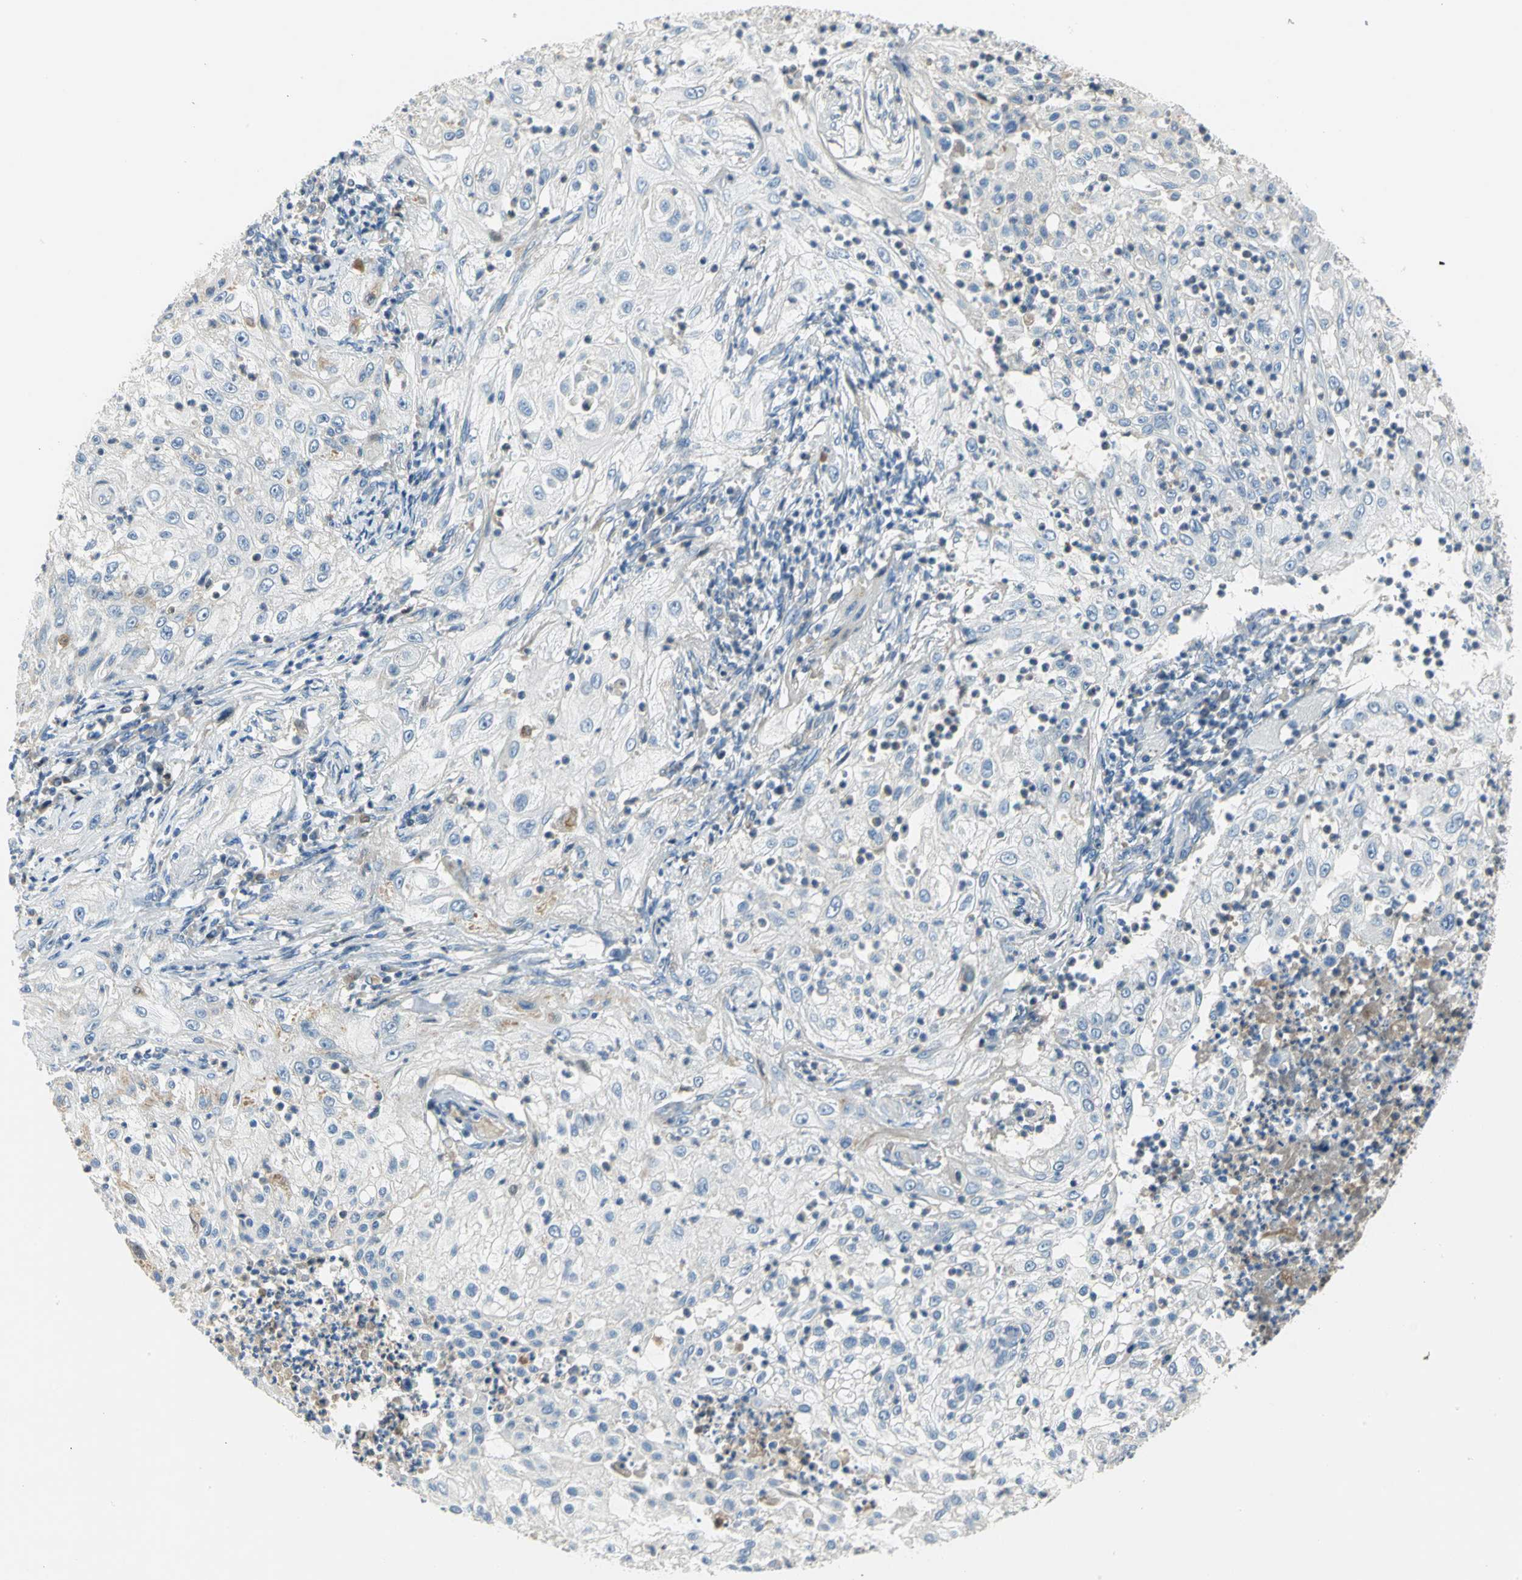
{"staining": {"intensity": "negative", "quantity": "none", "location": "none"}, "tissue": "lung cancer", "cell_type": "Tumor cells", "image_type": "cancer", "snomed": [{"axis": "morphology", "description": "Inflammation, NOS"}, {"axis": "morphology", "description": "Squamous cell carcinoma, NOS"}, {"axis": "topography", "description": "Lymph node"}, {"axis": "topography", "description": "Soft tissue"}, {"axis": "topography", "description": "Lung"}], "caption": "This image is of squamous cell carcinoma (lung) stained with immunohistochemistry to label a protein in brown with the nuclei are counter-stained blue. There is no staining in tumor cells. (DAB (3,3'-diaminobenzidine) IHC visualized using brightfield microscopy, high magnification).", "gene": "ZIC1", "patient": {"sex": "male", "age": 66}}